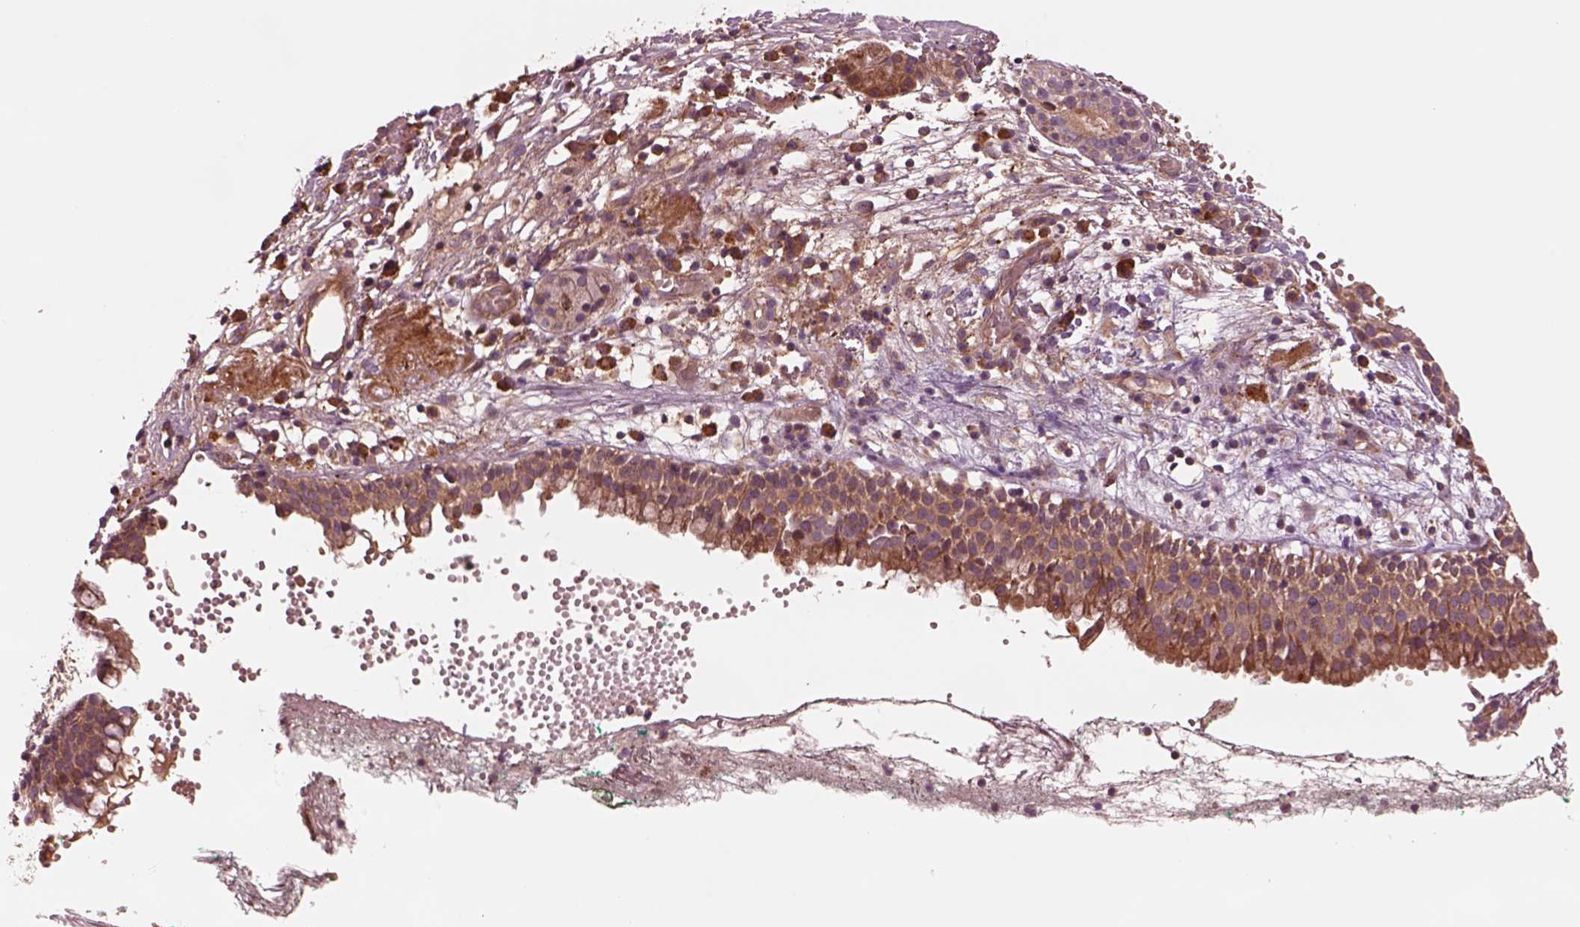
{"staining": {"intensity": "strong", "quantity": "<25%", "location": "cytoplasmic/membranous"}, "tissue": "nasopharynx", "cell_type": "Respiratory epithelial cells", "image_type": "normal", "snomed": [{"axis": "morphology", "description": "Normal tissue, NOS"}, {"axis": "morphology", "description": "Basal cell carcinoma"}, {"axis": "topography", "description": "Cartilage tissue"}, {"axis": "topography", "description": "Nasopharynx"}, {"axis": "topography", "description": "Oral tissue"}], "caption": "Nasopharynx stained with DAB immunohistochemistry shows medium levels of strong cytoplasmic/membranous staining in about <25% of respiratory epithelial cells.", "gene": "ASCC2", "patient": {"sex": "female", "age": 77}}